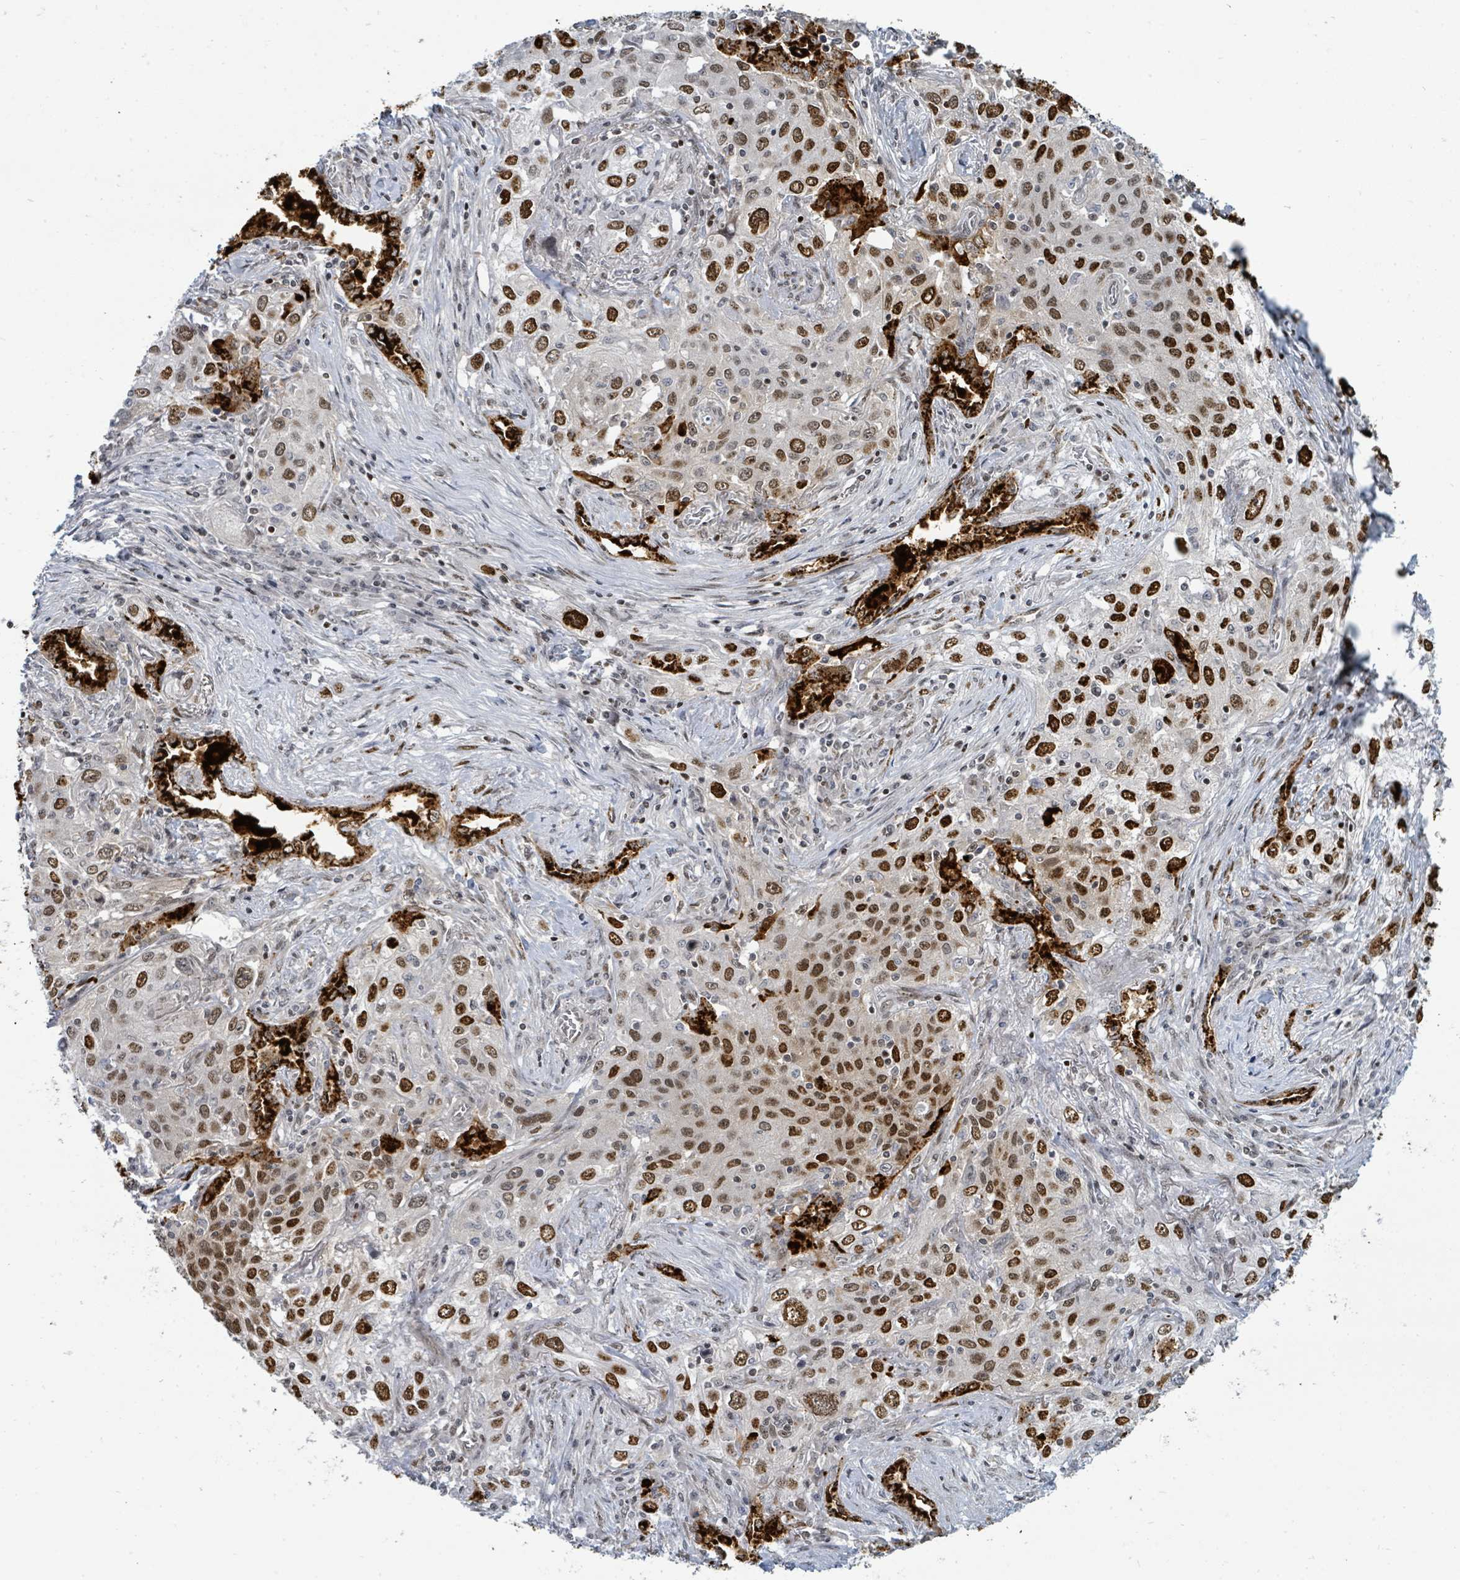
{"staining": {"intensity": "strong", "quantity": ">75%", "location": "nuclear"}, "tissue": "lung cancer", "cell_type": "Tumor cells", "image_type": "cancer", "snomed": [{"axis": "morphology", "description": "Squamous cell carcinoma, NOS"}, {"axis": "topography", "description": "Lung"}], "caption": "A photomicrograph of squamous cell carcinoma (lung) stained for a protein shows strong nuclear brown staining in tumor cells.", "gene": "SUMO4", "patient": {"sex": "female", "age": 69}}